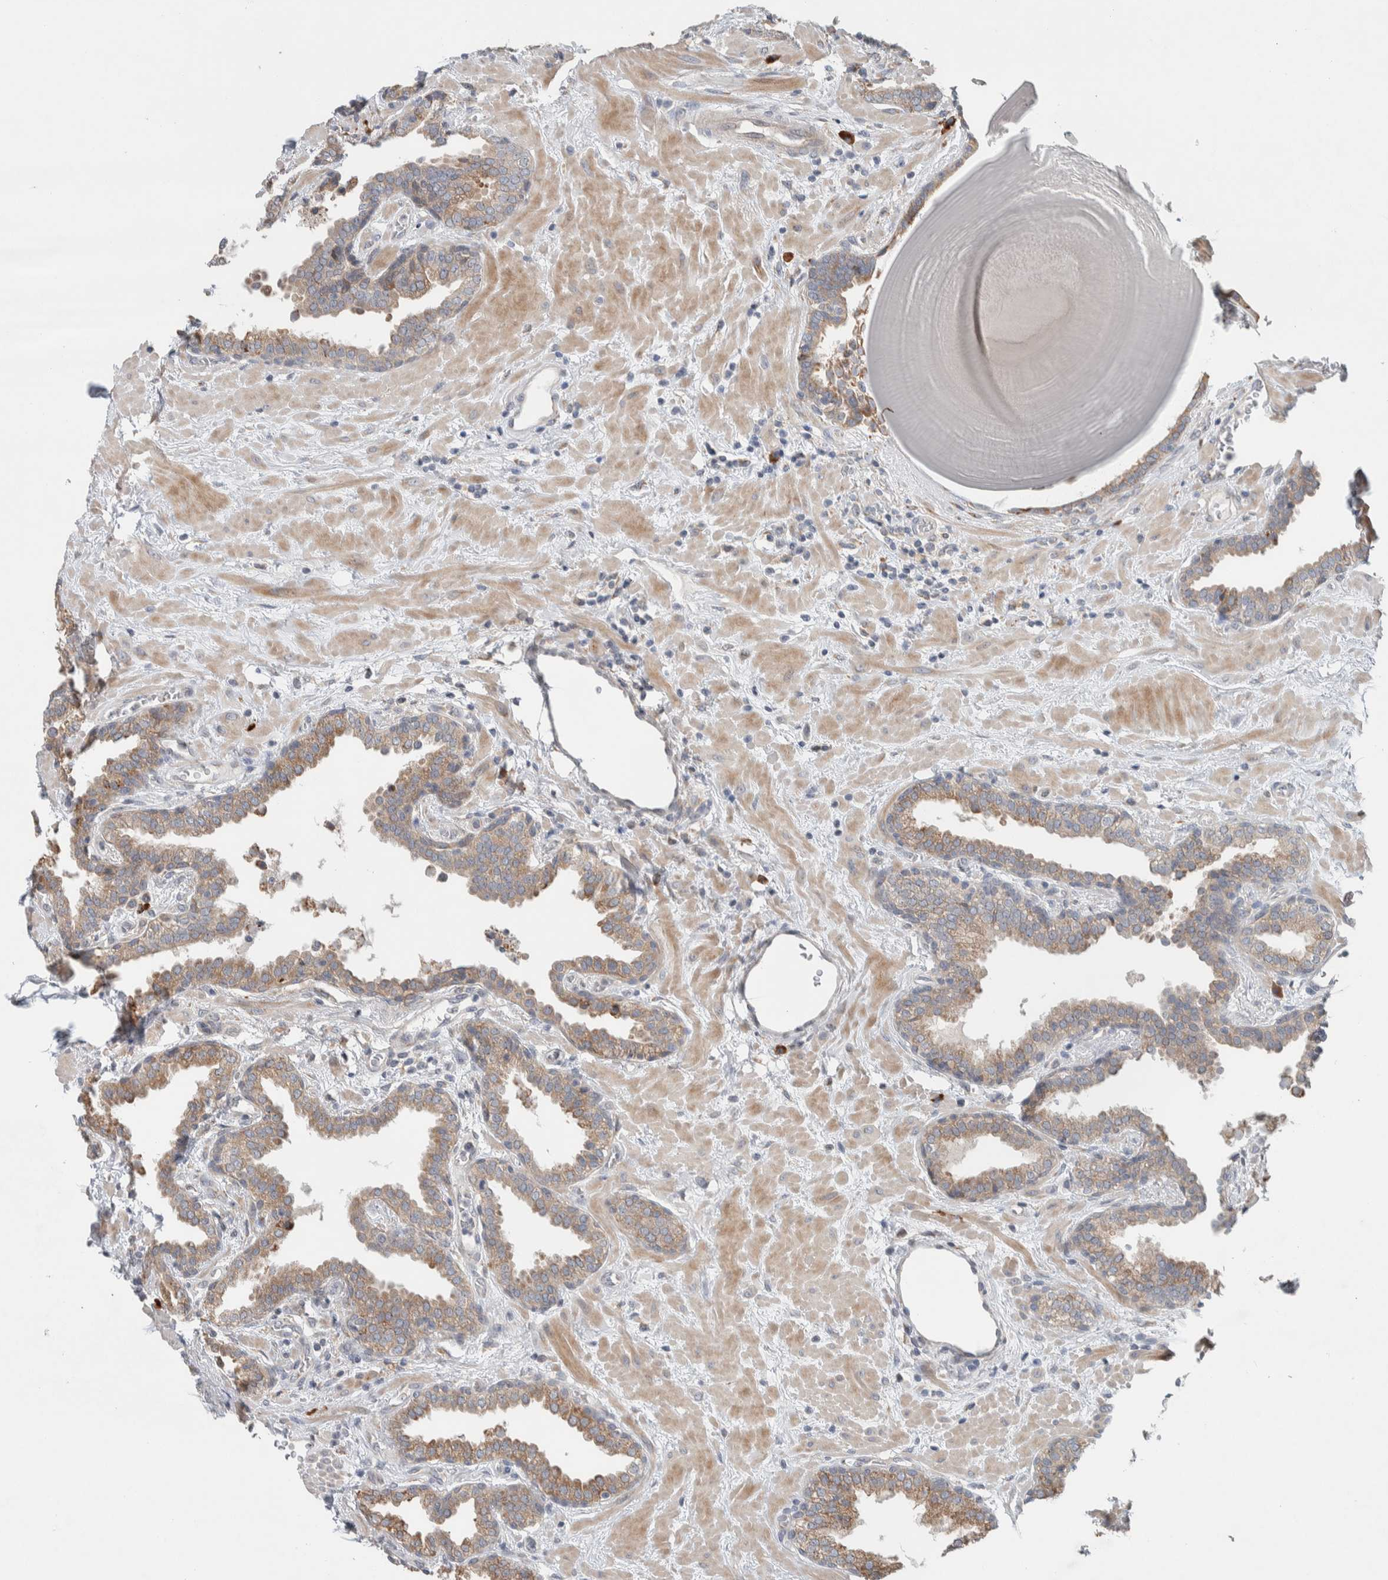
{"staining": {"intensity": "moderate", "quantity": "25%-75%", "location": "cytoplasmic/membranous"}, "tissue": "prostate", "cell_type": "Glandular cells", "image_type": "normal", "snomed": [{"axis": "morphology", "description": "Normal tissue, NOS"}, {"axis": "topography", "description": "Prostate"}], "caption": "Prostate stained for a protein (brown) exhibits moderate cytoplasmic/membranous positive staining in about 25%-75% of glandular cells.", "gene": "ADCY8", "patient": {"sex": "male", "age": 51}}